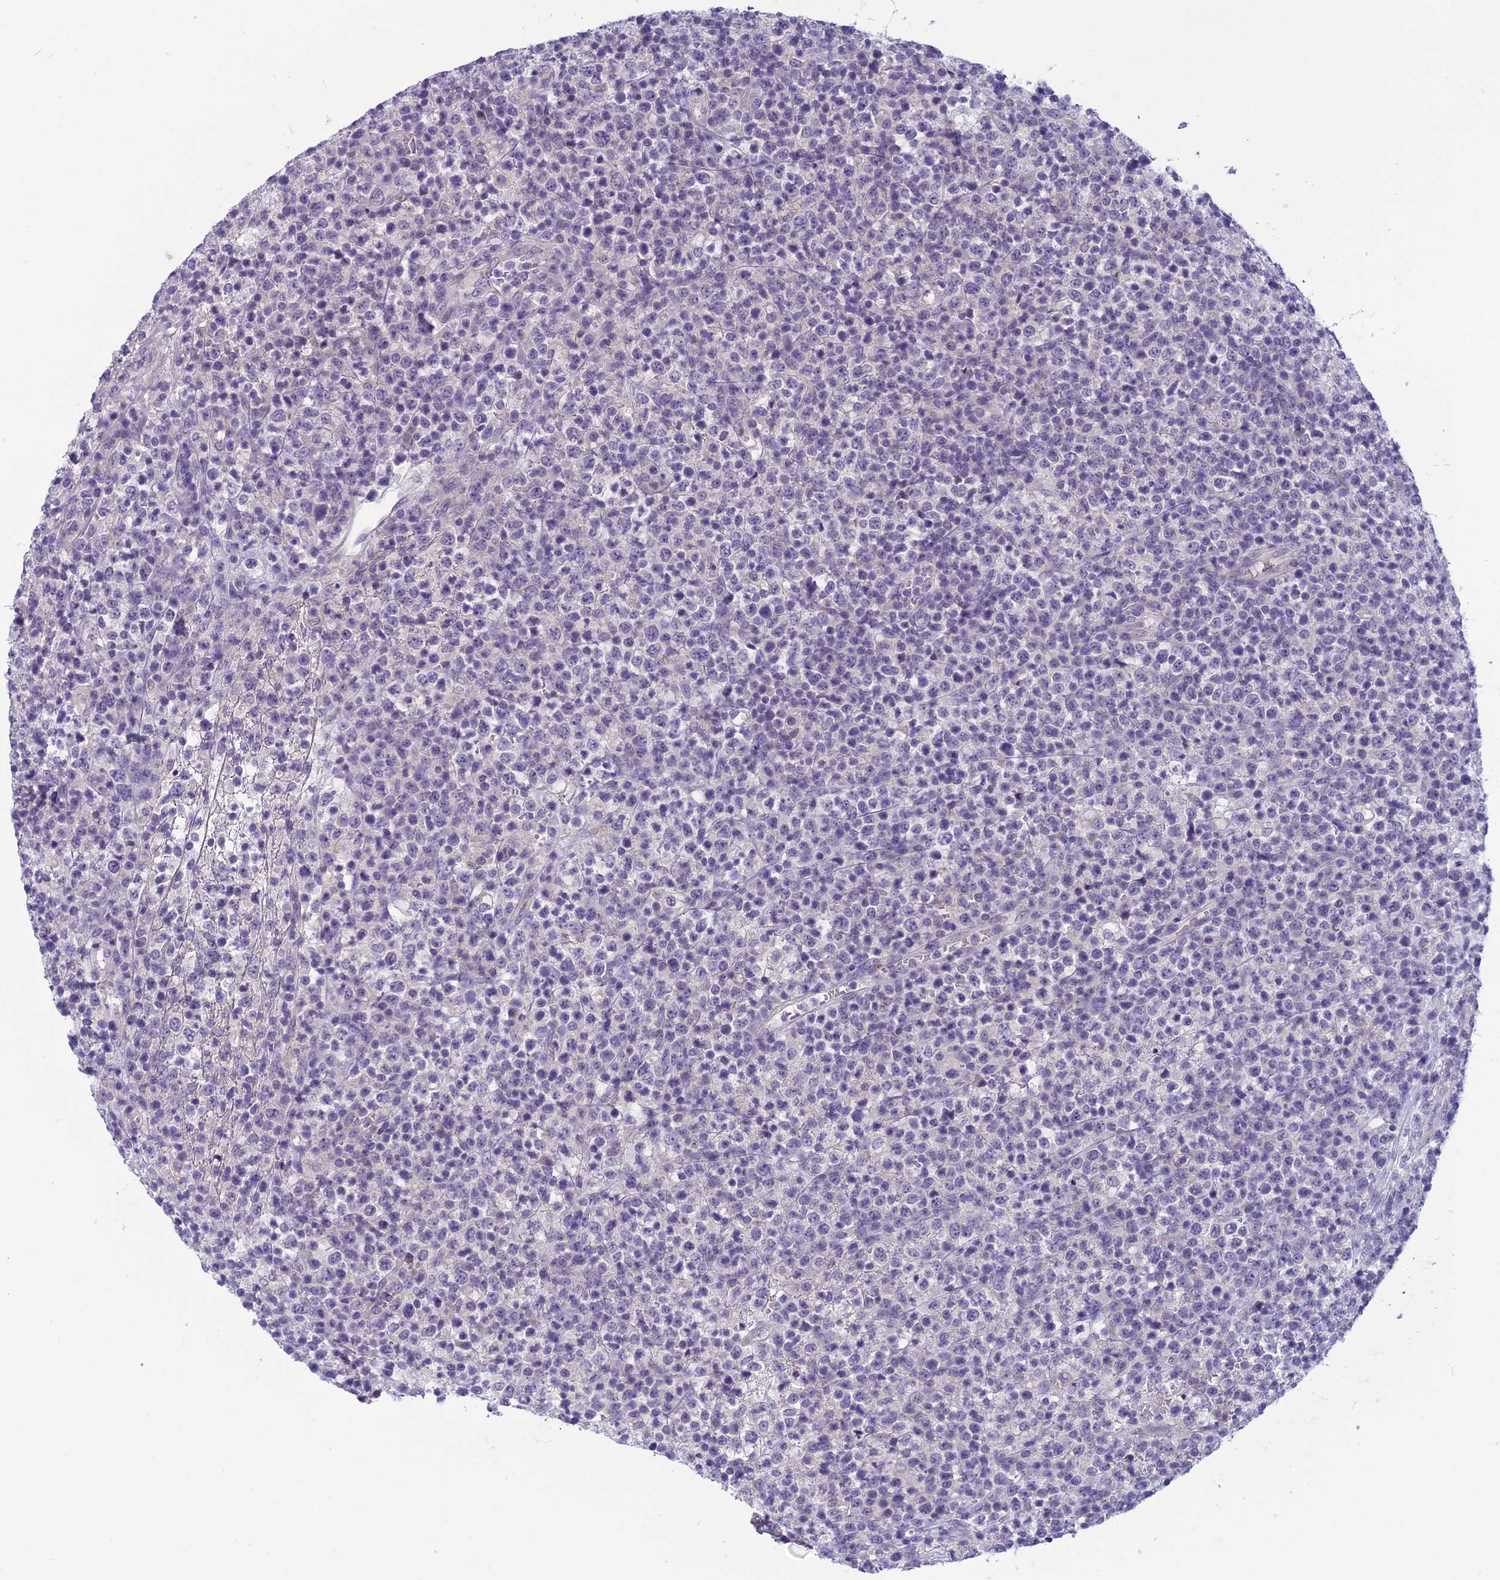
{"staining": {"intensity": "negative", "quantity": "none", "location": "none"}, "tissue": "lymphoma", "cell_type": "Tumor cells", "image_type": "cancer", "snomed": [{"axis": "morphology", "description": "Malignant lymphoma, non-Hodgkin's type, High grade"}, {"axis": "topography", "description": "Colon"}], "caption": "DAB immunohistochemical staining of high-grade malignant lymphoma, non-Hodgkin's type demonstrates no significant expression in tumor cells. (DAB (3,3'-diaminobenzidine) immunohistochemistry visualized using brightfield microscopy, high magnification).", "gene": "RBM41", "patient": {"sex": "female", "age": 53}}